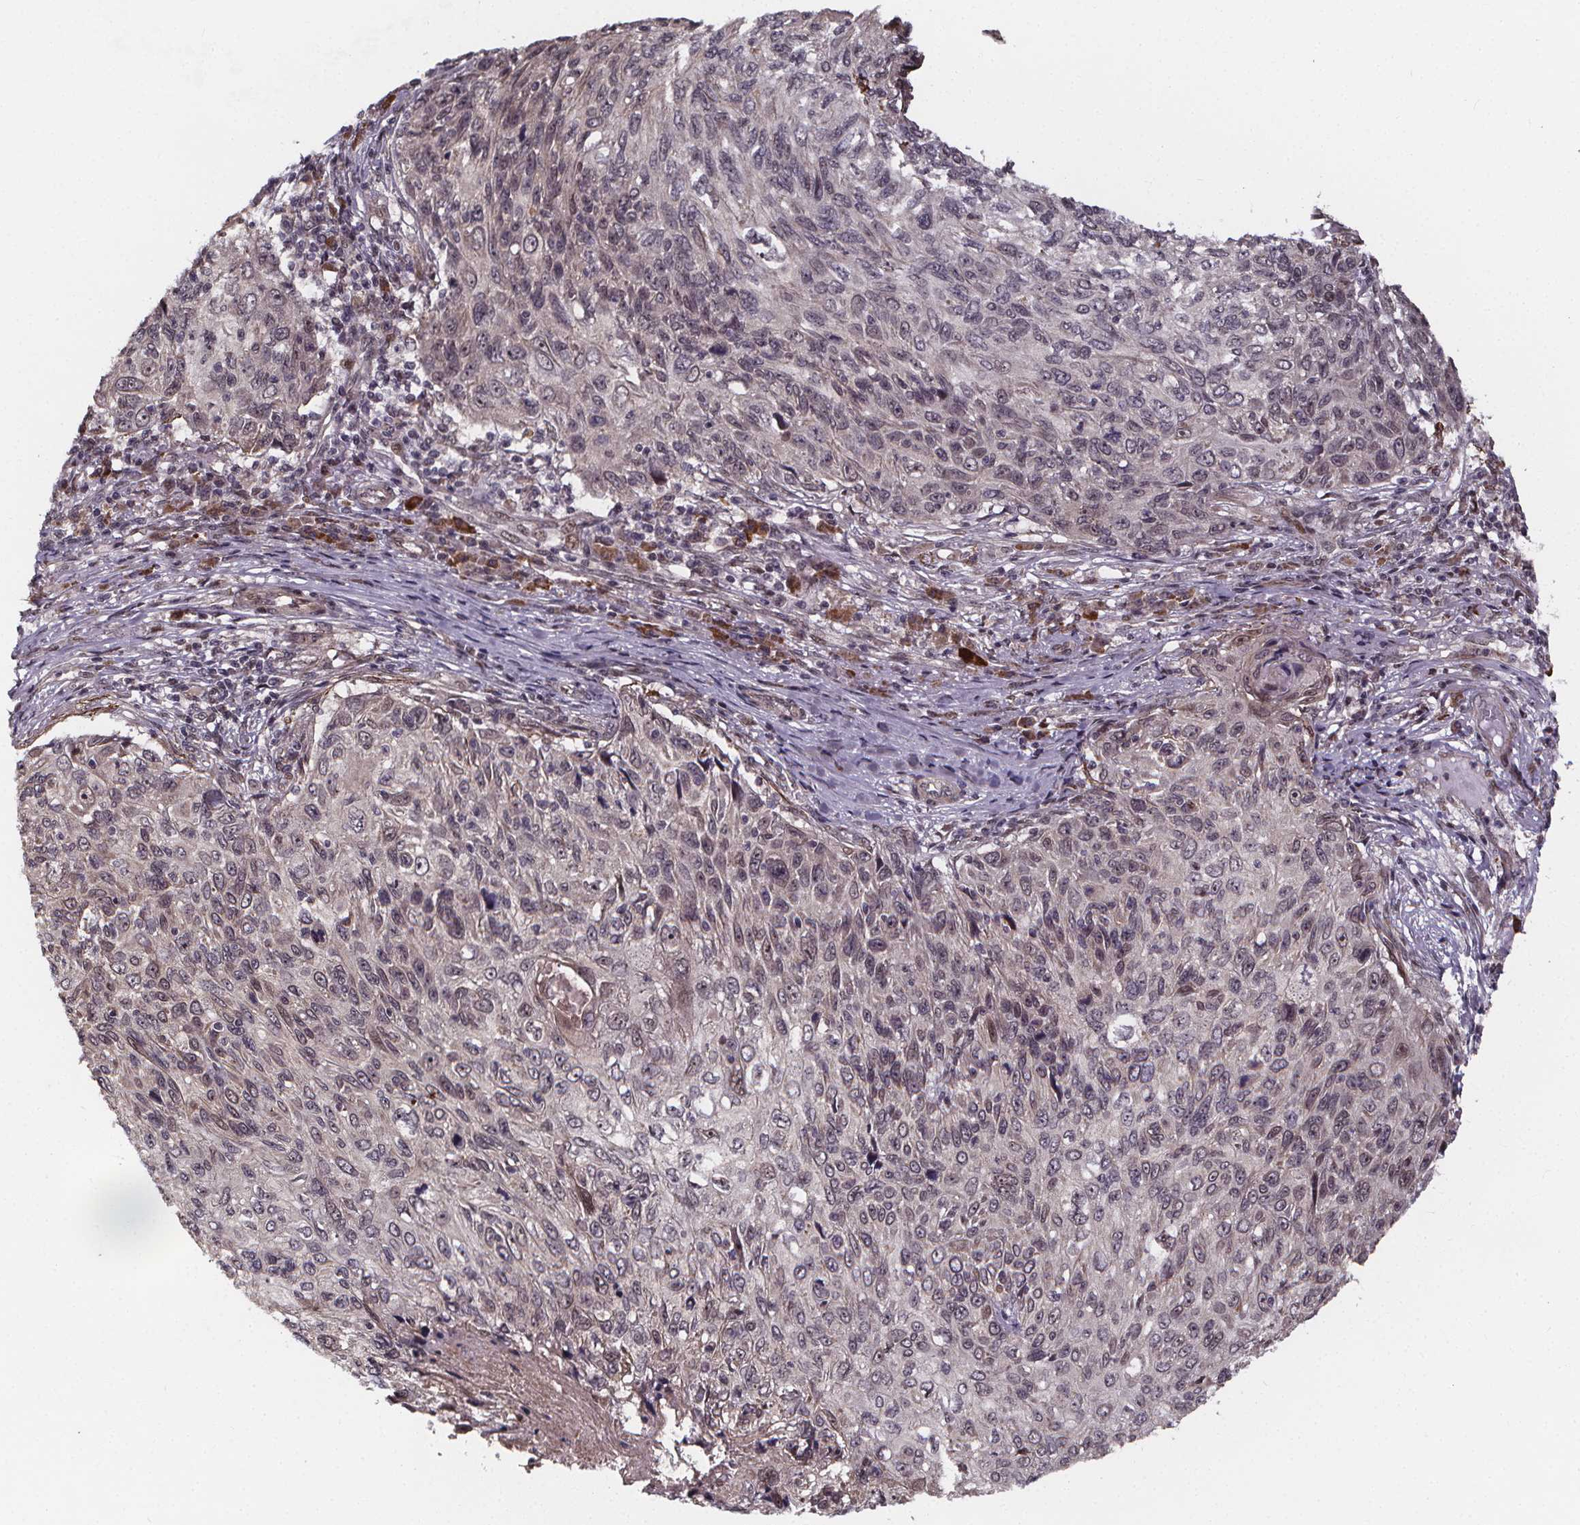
{"staining": {"intensity": "negative", "quantity": "none", "location": "none"}, "tissue": "skin cancer", "cell_type": "Tumor cells", "image_type": "cancer", "snomed": [{"axis": "morphology", "description": "Squamous cell carcinoma, NOS"}, {"axis": "topography", "description": "Skin"}], "caption": "A micrograph of human squamous cell carcinoma (skin) is negative for staining in tumor cells.", "gene": "DDIT3", "patient": {"sex": "male", "age": 92}}